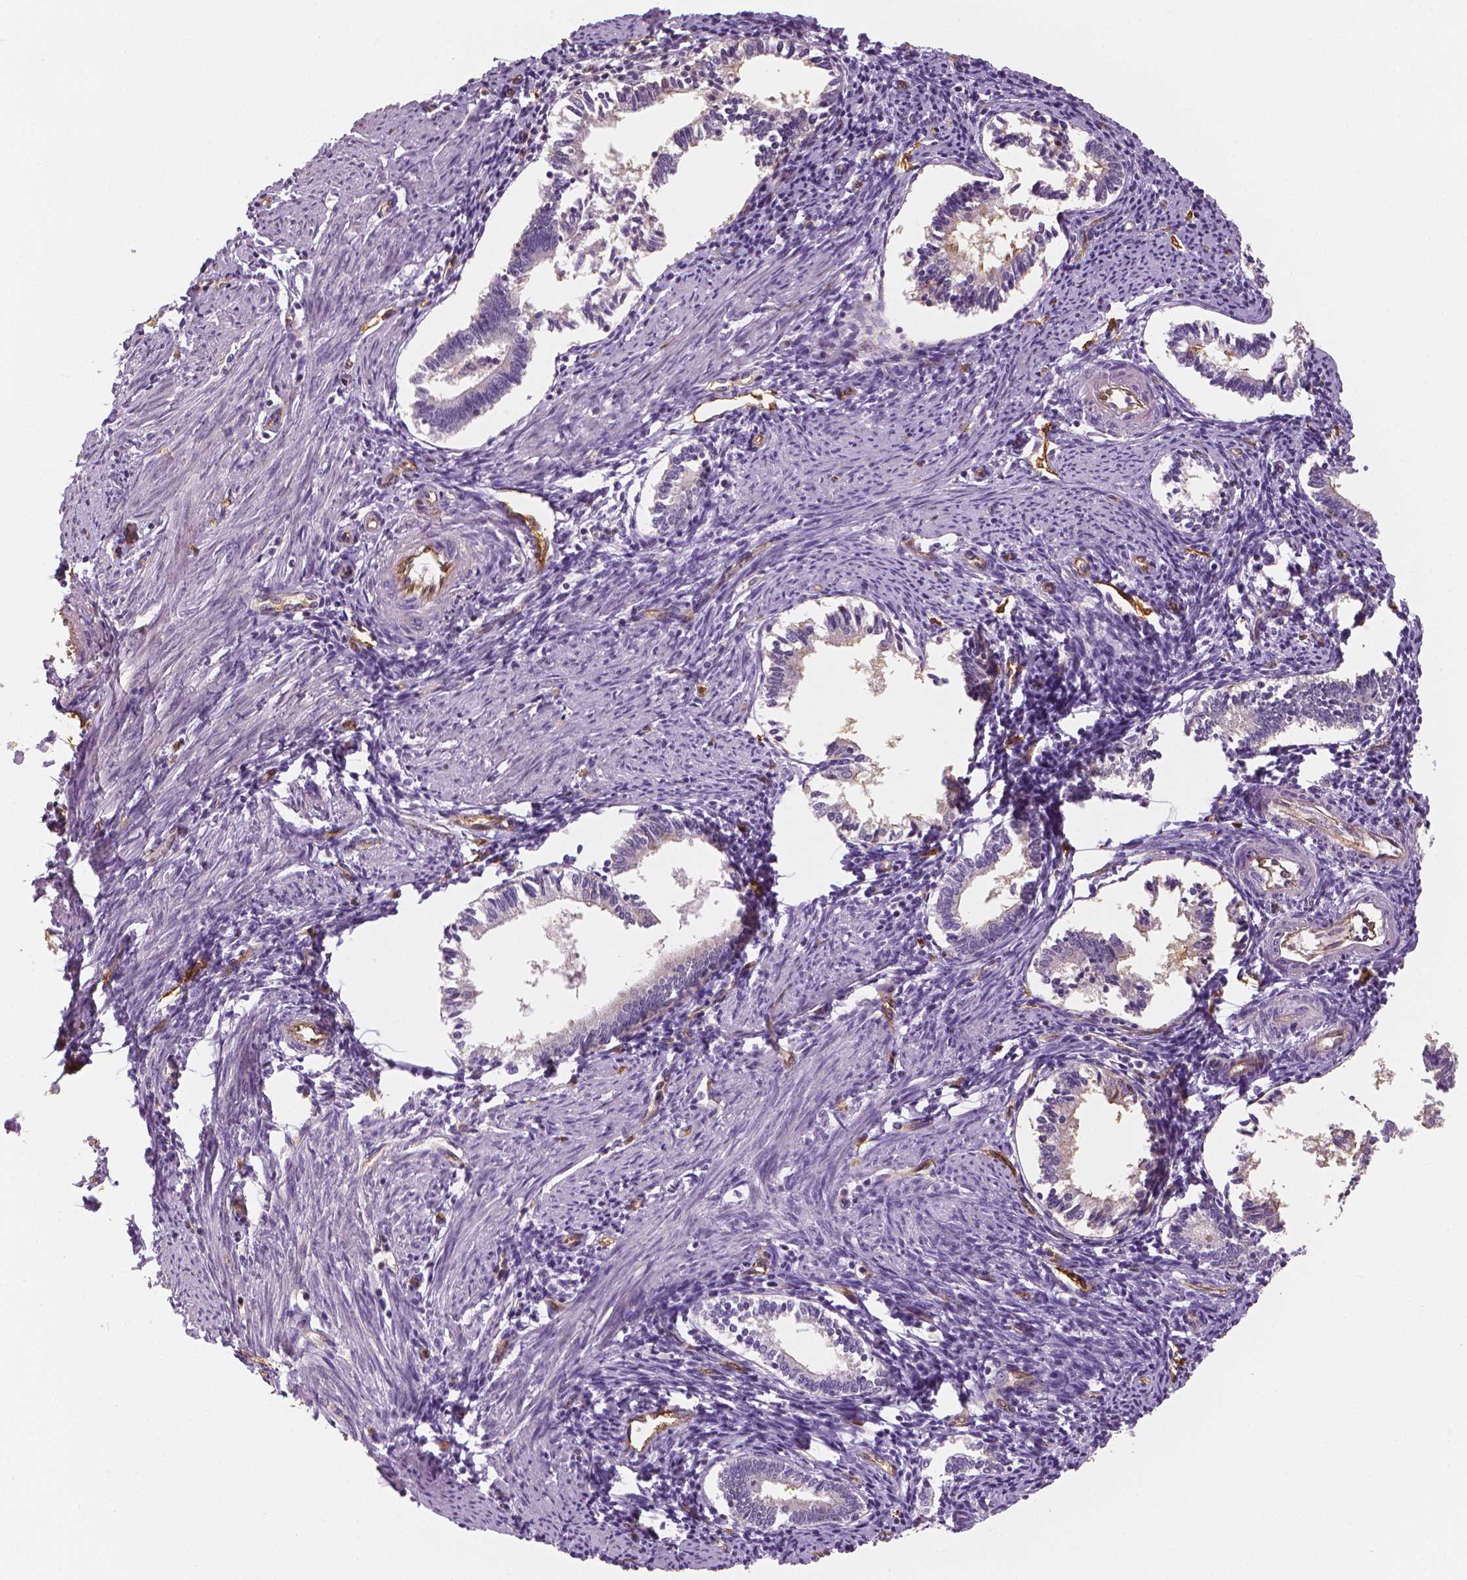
{"staining": {"intensity": "negative", "quantity": "none", "location": "none"}, "tissue": "endometrium", "cell_type": "Cells in endometrial stroma", "image_type": "normal", "snomed": [{"axis": "morphology", "description": "Normal tissue, NOS"}, {"axis": "topography", "description": "Endometrium"}], "caption": "Image shows no significant protein positivity in cells in endometrial stroma of unremarkable endometrium.", "gene": "MKI67", "patient": {"sex": "female", "age": 41}}